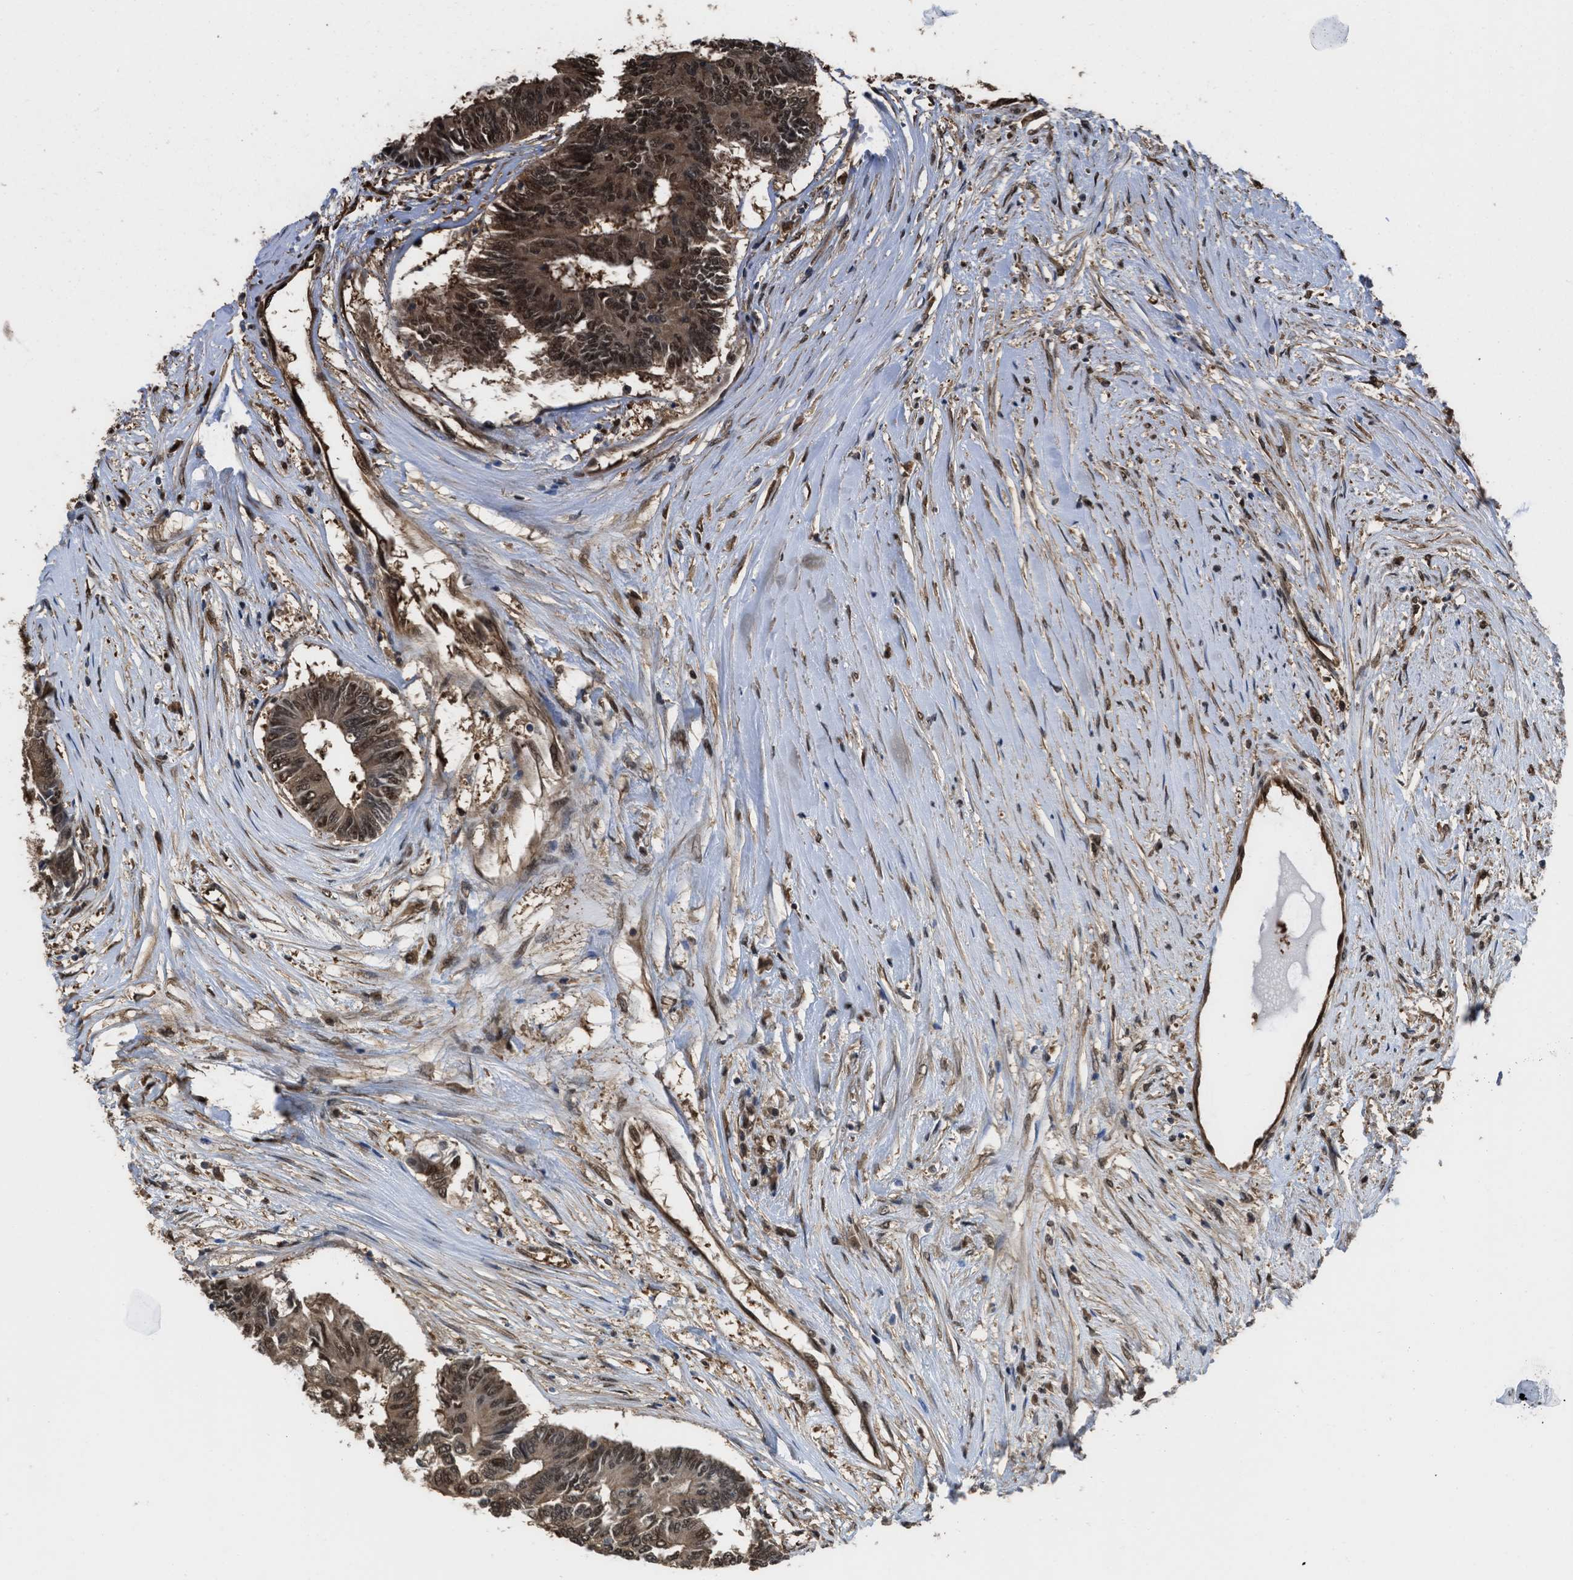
{"staining": {"intensity": "moderate", "quantity": ">75%", "location": "cytoplasmic/membranous,nuclear"}, "tissue": "colorectal cancer", "cell_type": "Tumor cells", "image_type": "cancer", "snomed": [{"axis": "morphology", "description": "Adenocarcinoma, NOS"}, {"axis": "topography", "description": "Rectum"}], "caption": "About >75% of tumor cells in colorectal cancer exhibit moderate cytoplasmic/membranous and nuclear protein staining as visualized by brown immunohistochemical staining.", "gene": "YWHAG", "patient": {"sex": "male", "age": 63}}